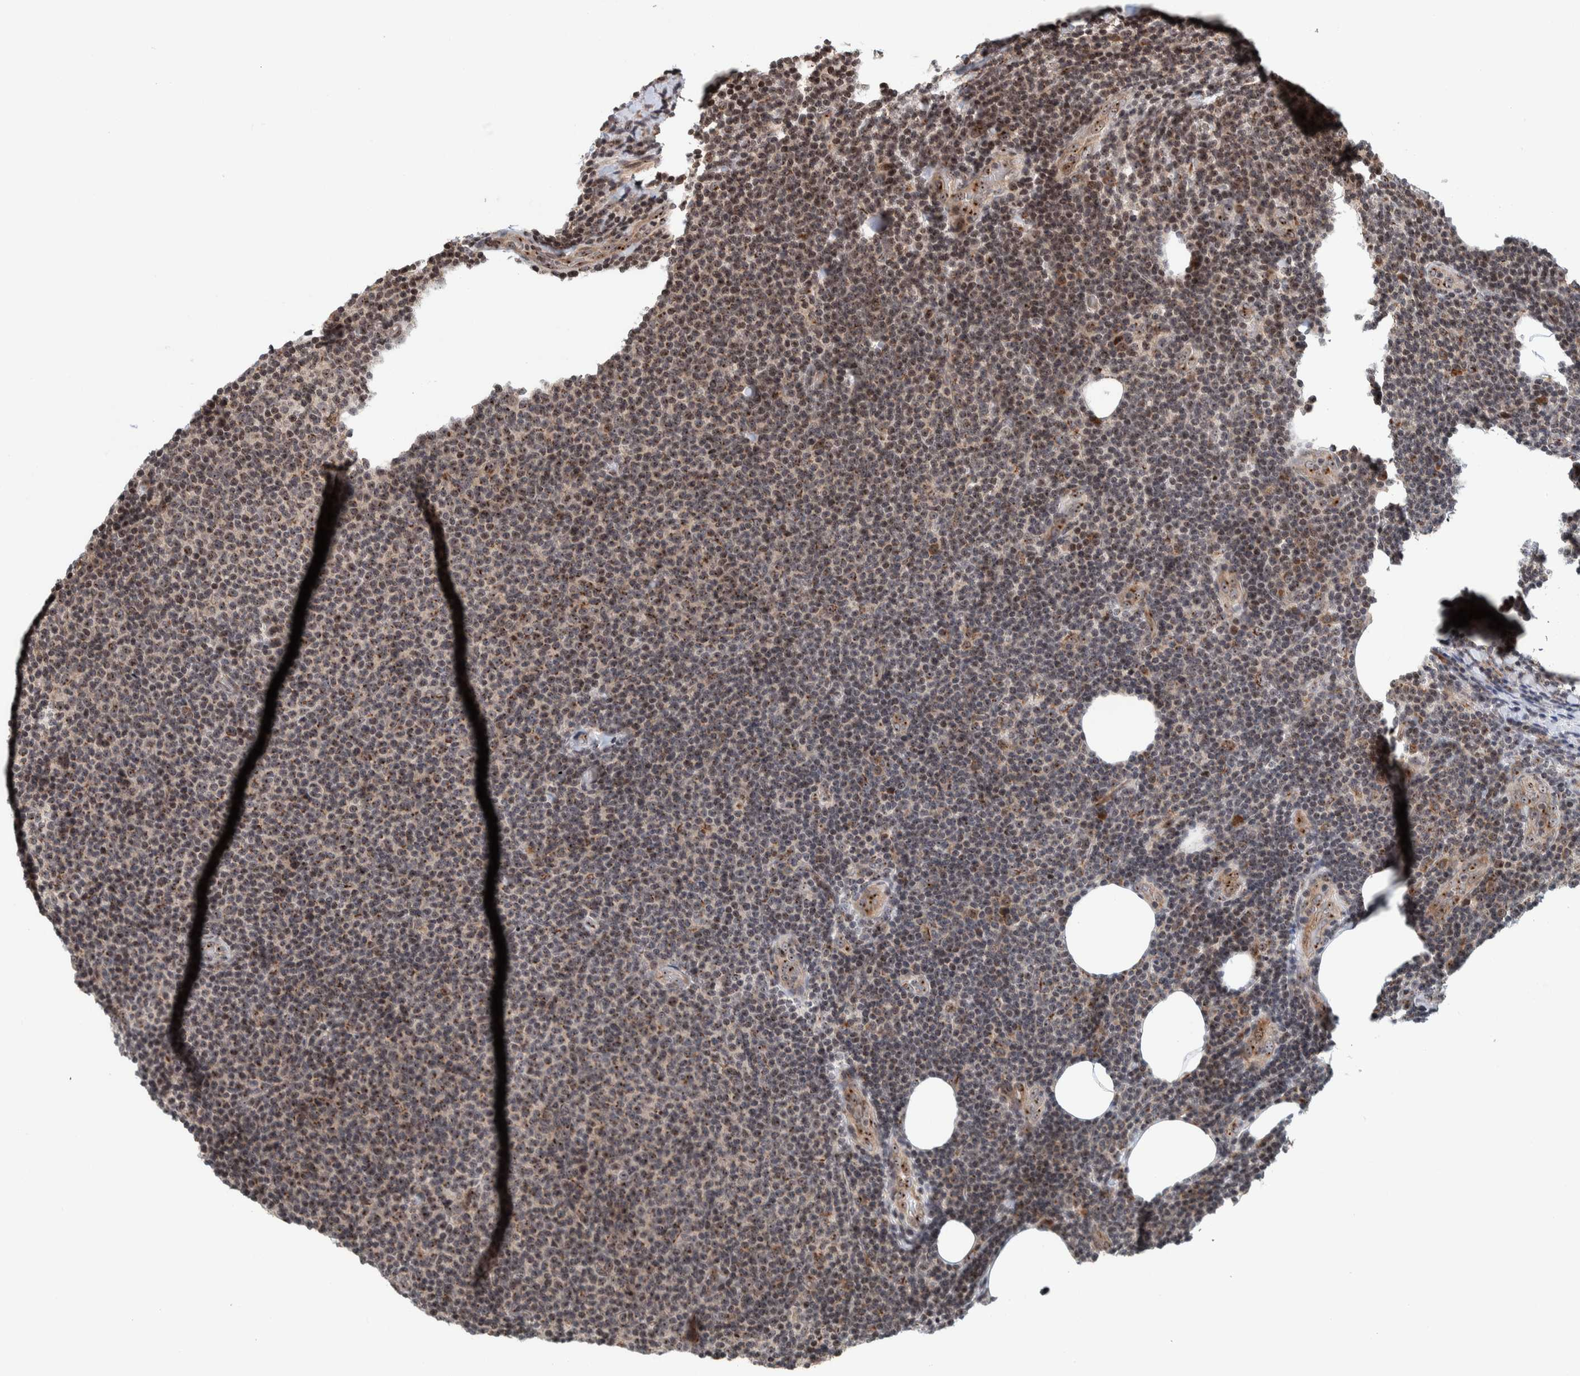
{"staining": {"intensity": "weak", "quantity": ">75%", "location": "cytoplasmic/membranous,nuclear"}, "tissue": "lymphoma", "cell_type": "Tumor cells", "image_type": "cancer", "snomed": [{"axis": "morphology", "description": "Malignant lymphoma, non-Hodgkin's type, Low grade"}, {"axis": "topography", "description": "Lymph node"}], "caption": "Immunohistochemistry (IHC) image of lymphoma stained for a protein (brown), which exhibits low levels of weak cytoplasmic/membranous and nuclear staining in approximately >75% of tumor cells.", "gene": "CCDC182", "patient": {"sex": "male", "age": 66}}